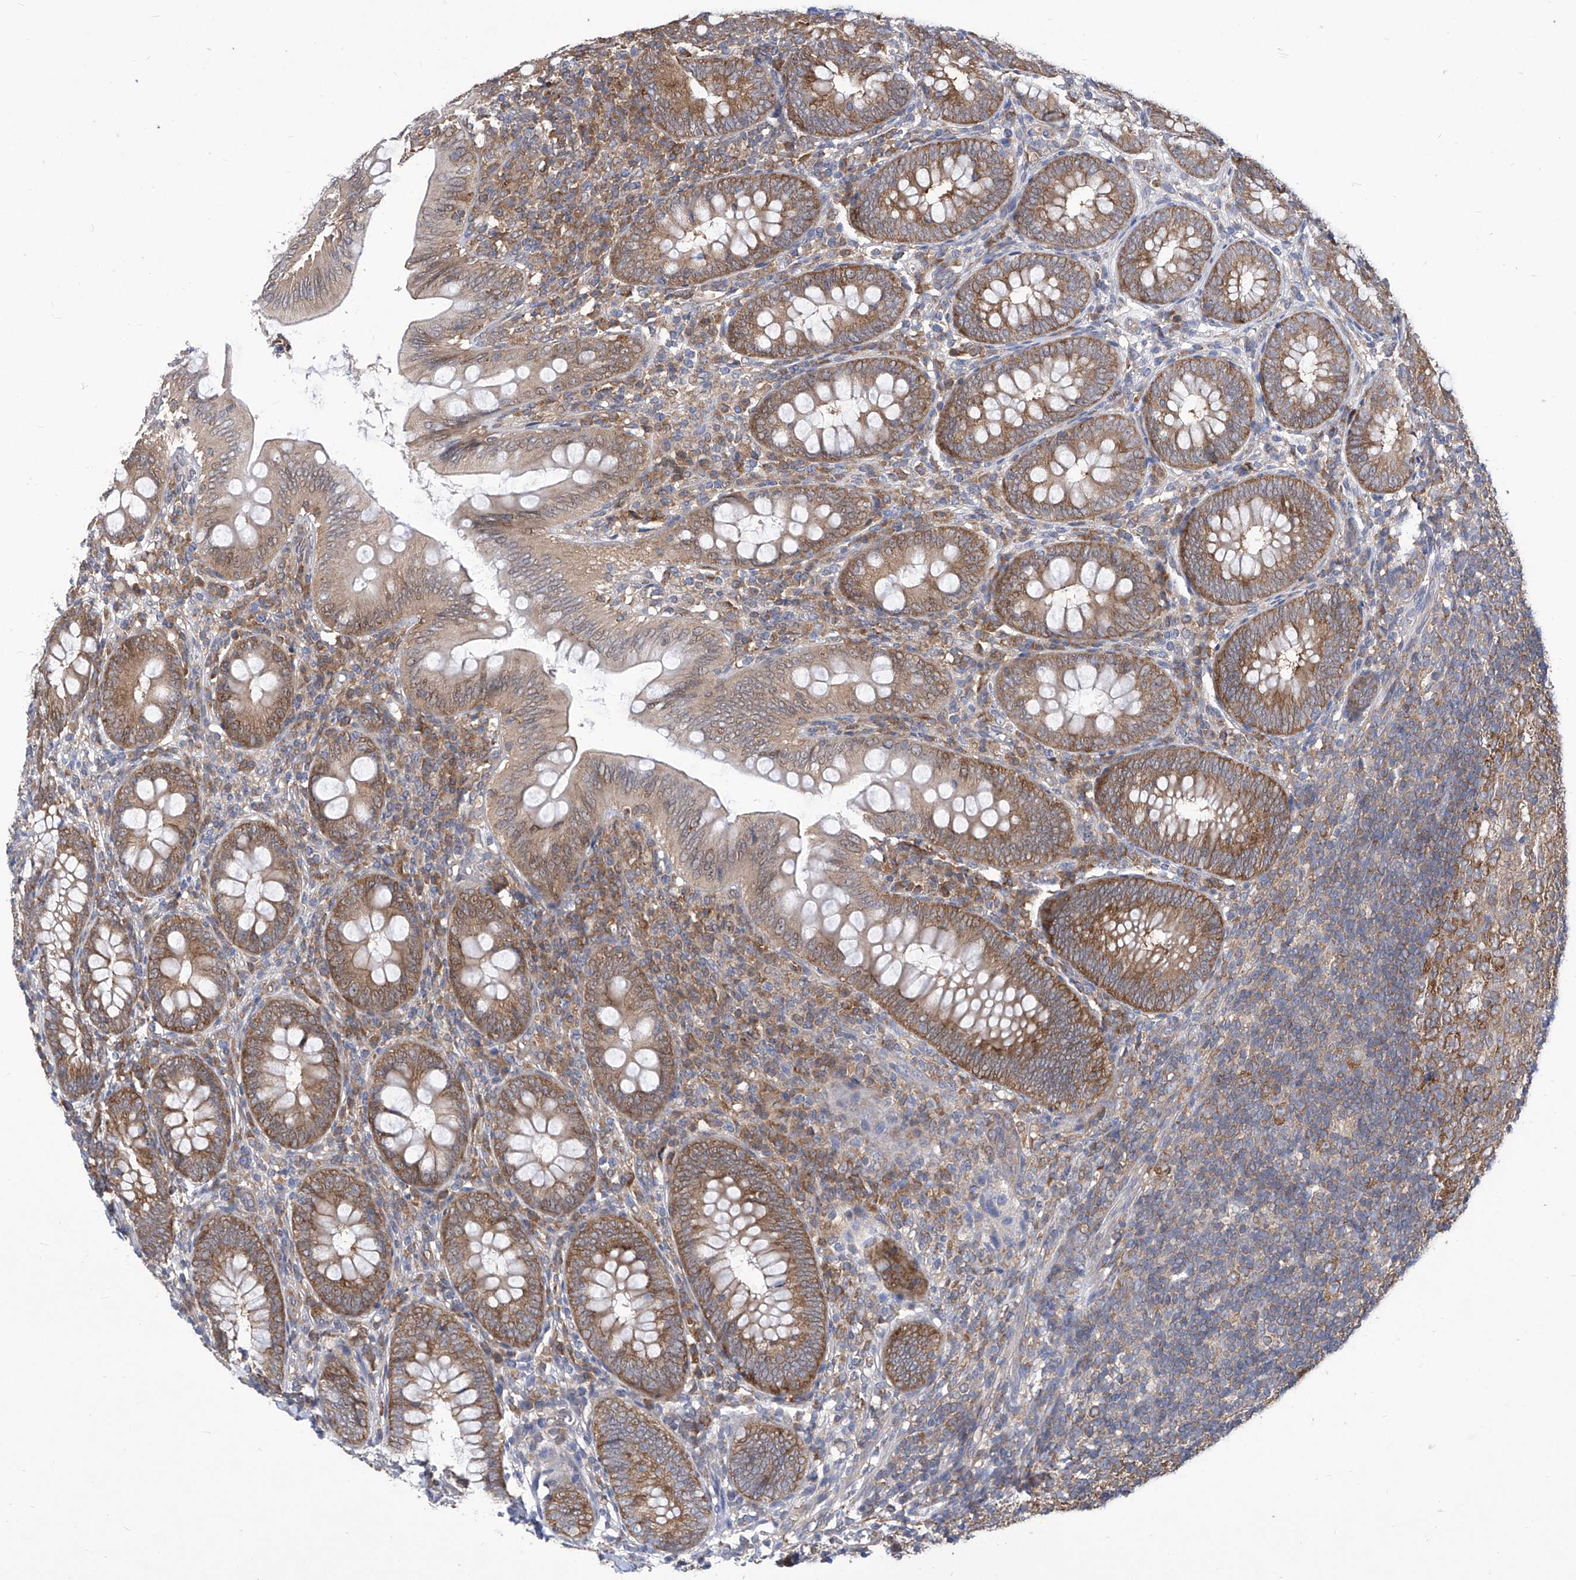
{"staining": {"intensity": "moderate", "quantity": ">75%", "location": "cytoplasmic/membranous"}, "tissue": "appendix", "cell_type": "Glandular cells", "image_type": "normal", "snomed": [{"axis": "morphology", "description": "Normal tissue, NOS"}, {"axis": "topography", "description": "Appendix"}], "caption": "Immunohistochemical staining of benign human appendix demonstrates medium levels of moderate cytoplasmic/membranous staining in about >75% of glandular cells.", "gene": "EIF3M", "patient": {"sex": "male", "age": 14}}